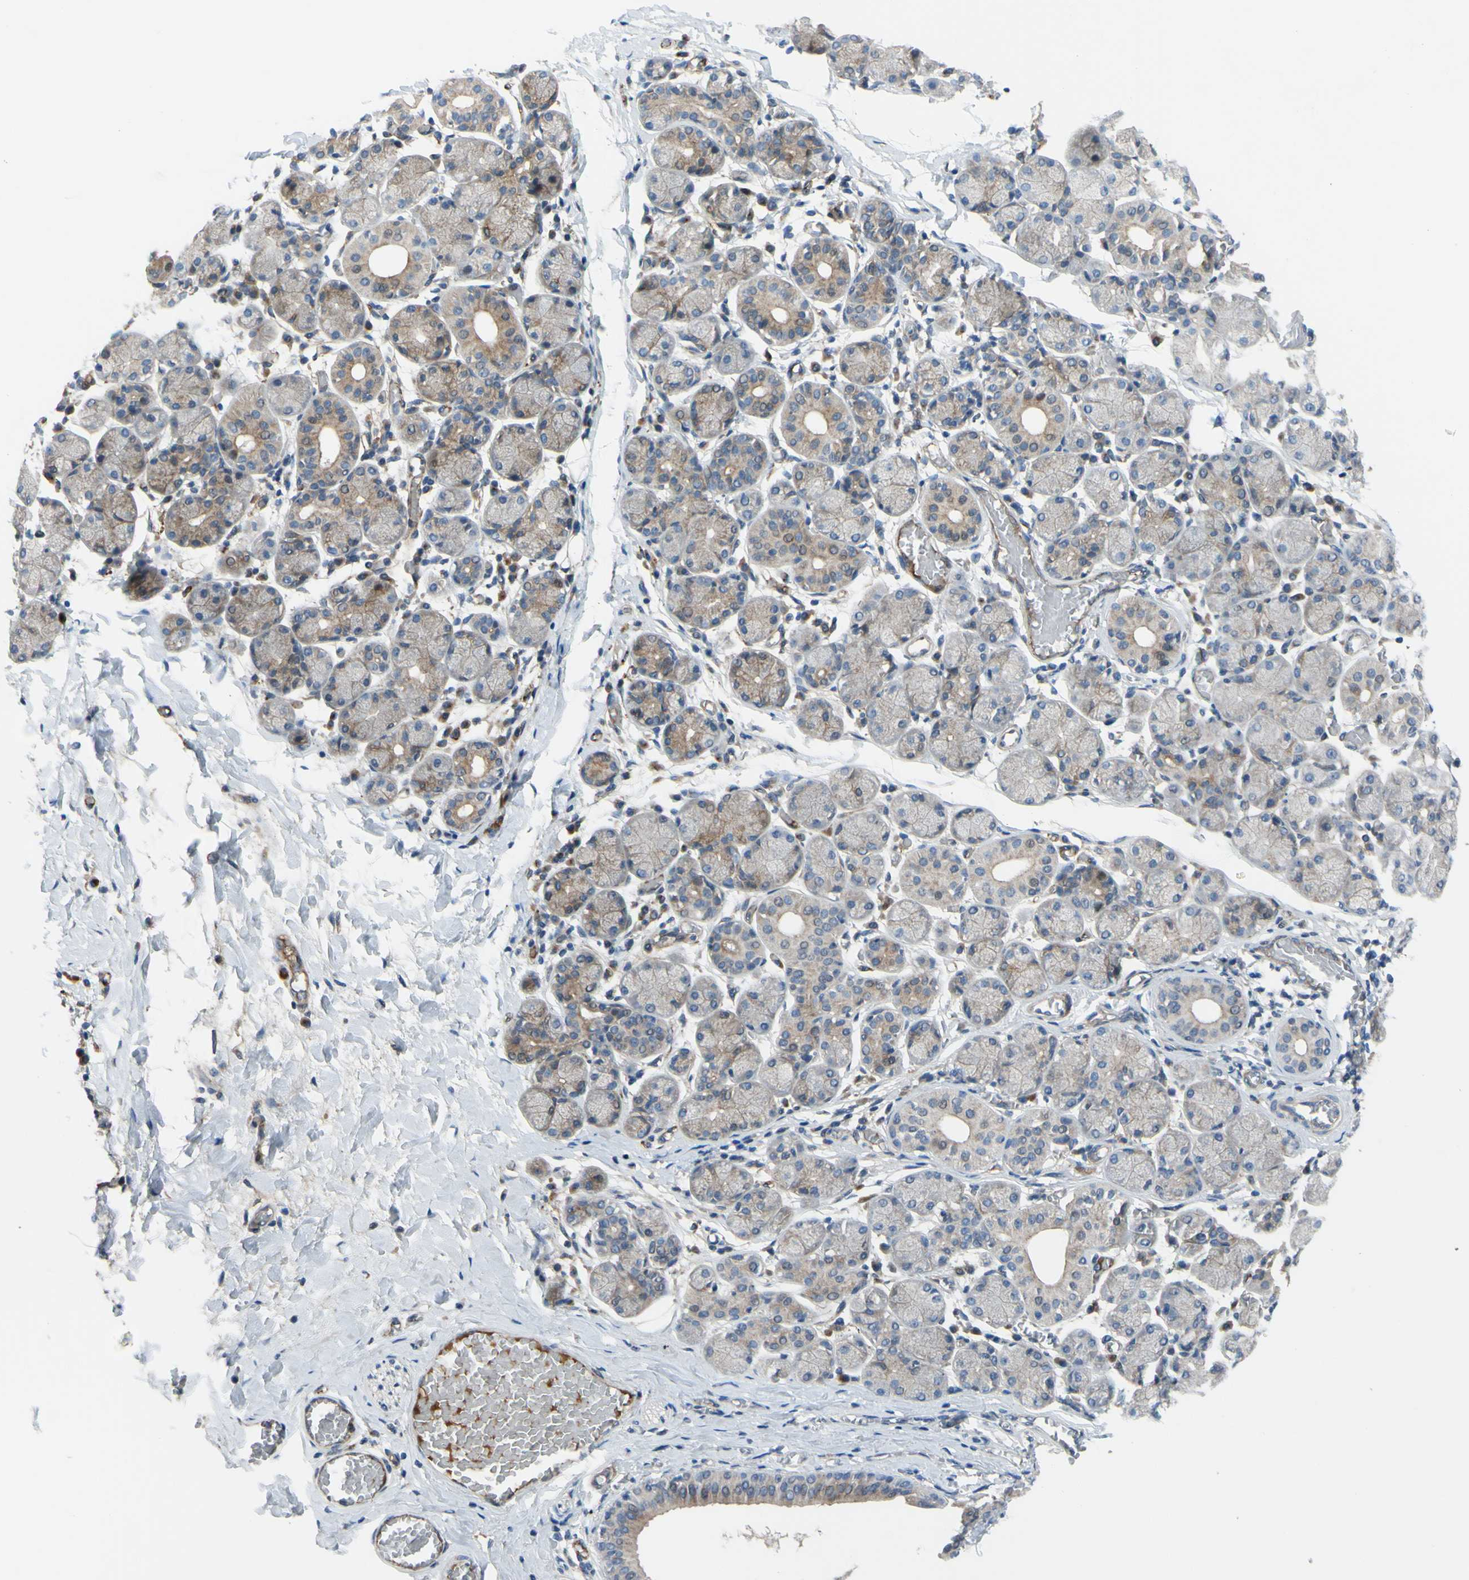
{"staining": {"intensity": "weak", "quantity": ">75%", "location": "cytoplasmic/membranous"}, "tissue": "salivary gland", "cell_type": "Glandular cells", "image_type": "normal", "snomed": [{"axis": "morphology", "description": "Normal tissue, NOS"}, {"axis": "topography", "description": "Salivary gland"}], "caption": "Immunohistochemistry (IHC) histopathology image of normal salivary gland: human salivary gland stained using IHC displays low levels of weak protein expression localized specifically in the cytoplasmic/membranous of glandular cells, appearing as a cytoplasmic/membranous brown color.", "gene": "ARHGAP1", "patient": {"sex": "female", "age": 24}}